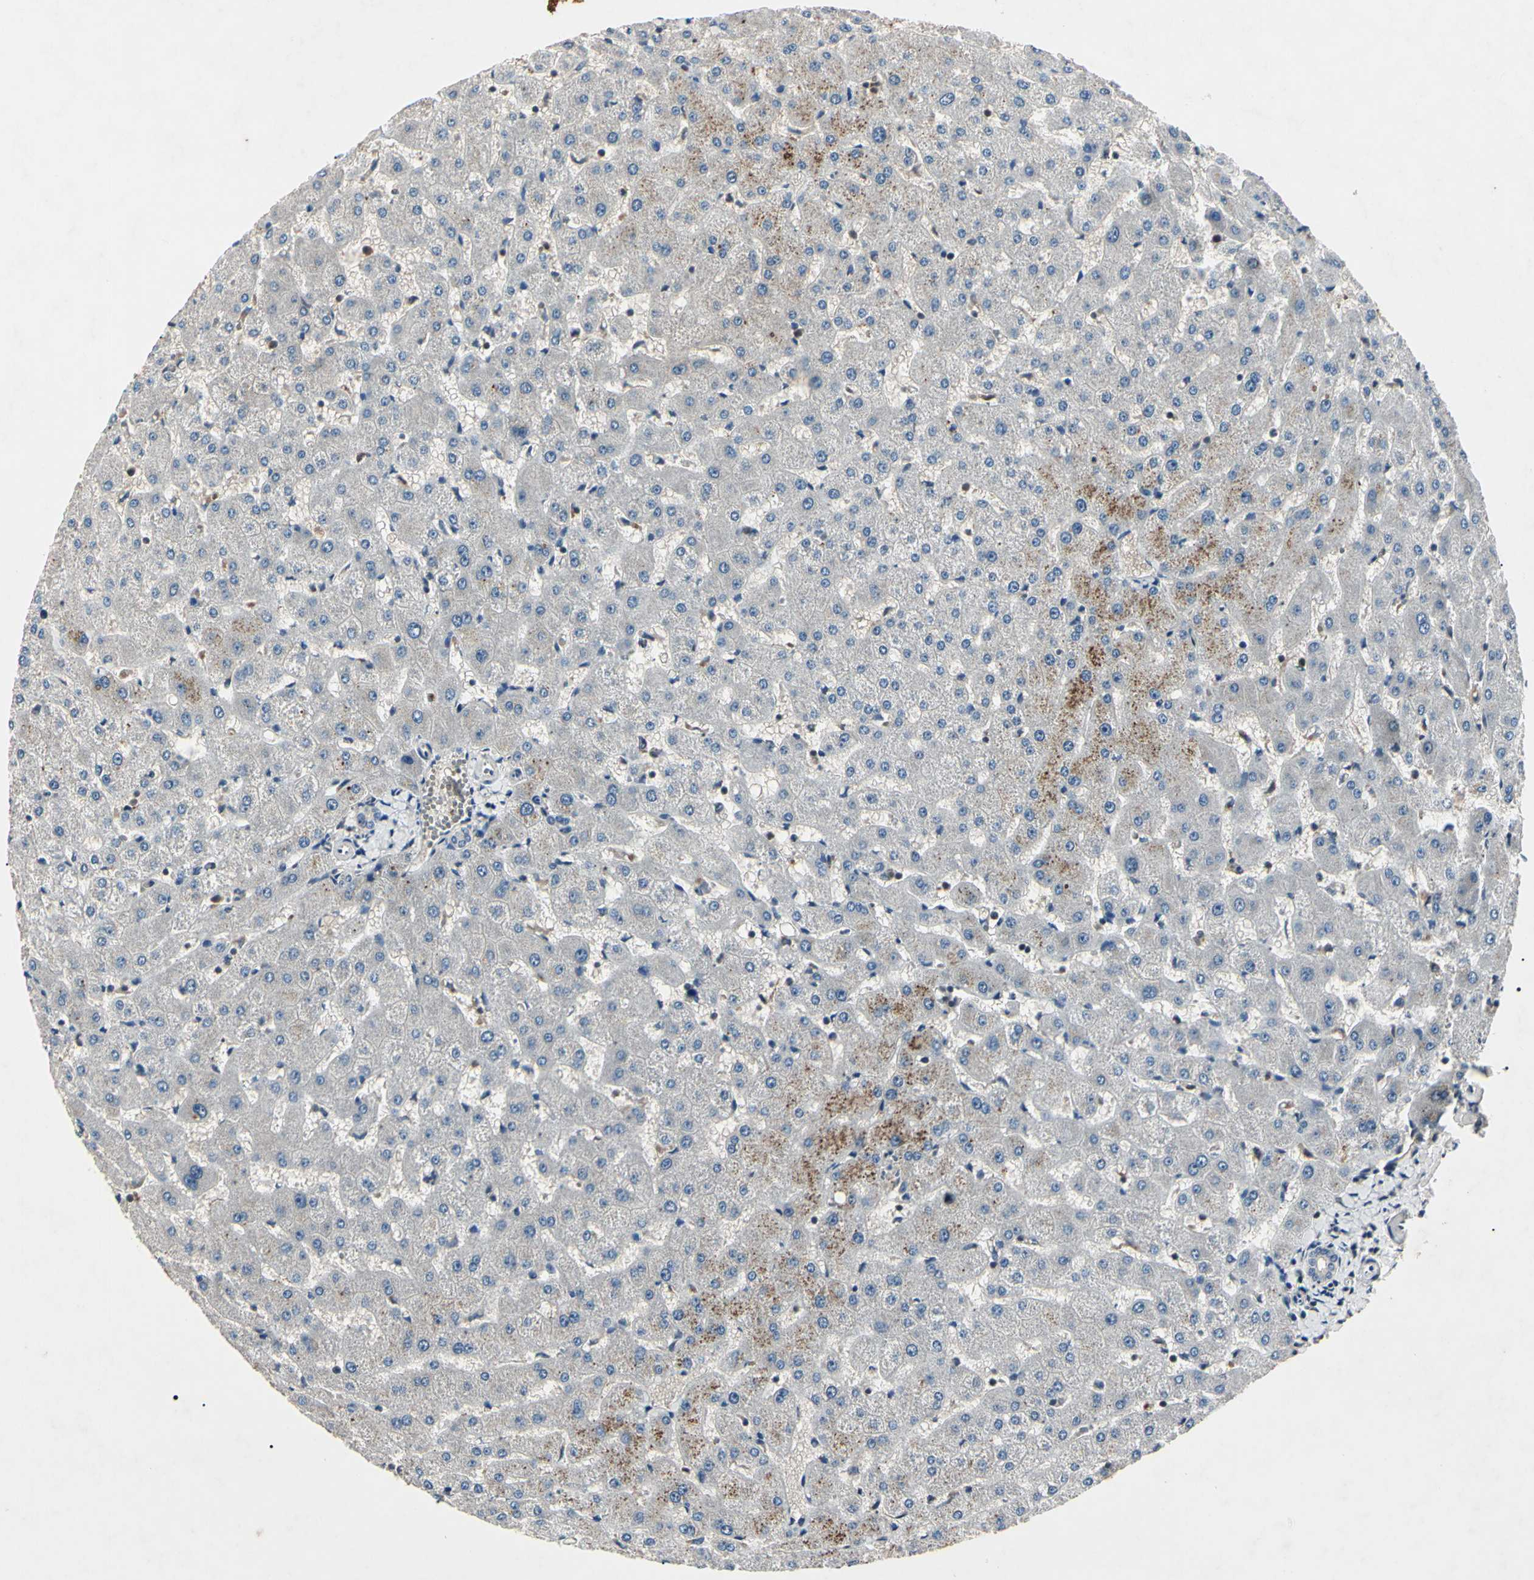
{"staining": {"intensity": "weak", "quantity": "25%-75%", "location": "cytoplasmic/membranous"}, "tissue": "liver", "cell_type": "Cholangiocytes", "image_type": "normal", "snomed": [{"axis": "morphology", "description": "Normal tissue, NOS"}, {"axis": "topography", "description": "Liver"}], "caption": "Protein expression analysis of benign human liver reveals weak cytoplasmic/membranous staining in approximately 25%-75% of cholangiocytes.", "gene": "AEBP1", "patient": {"sex": "female", "age": 63}}